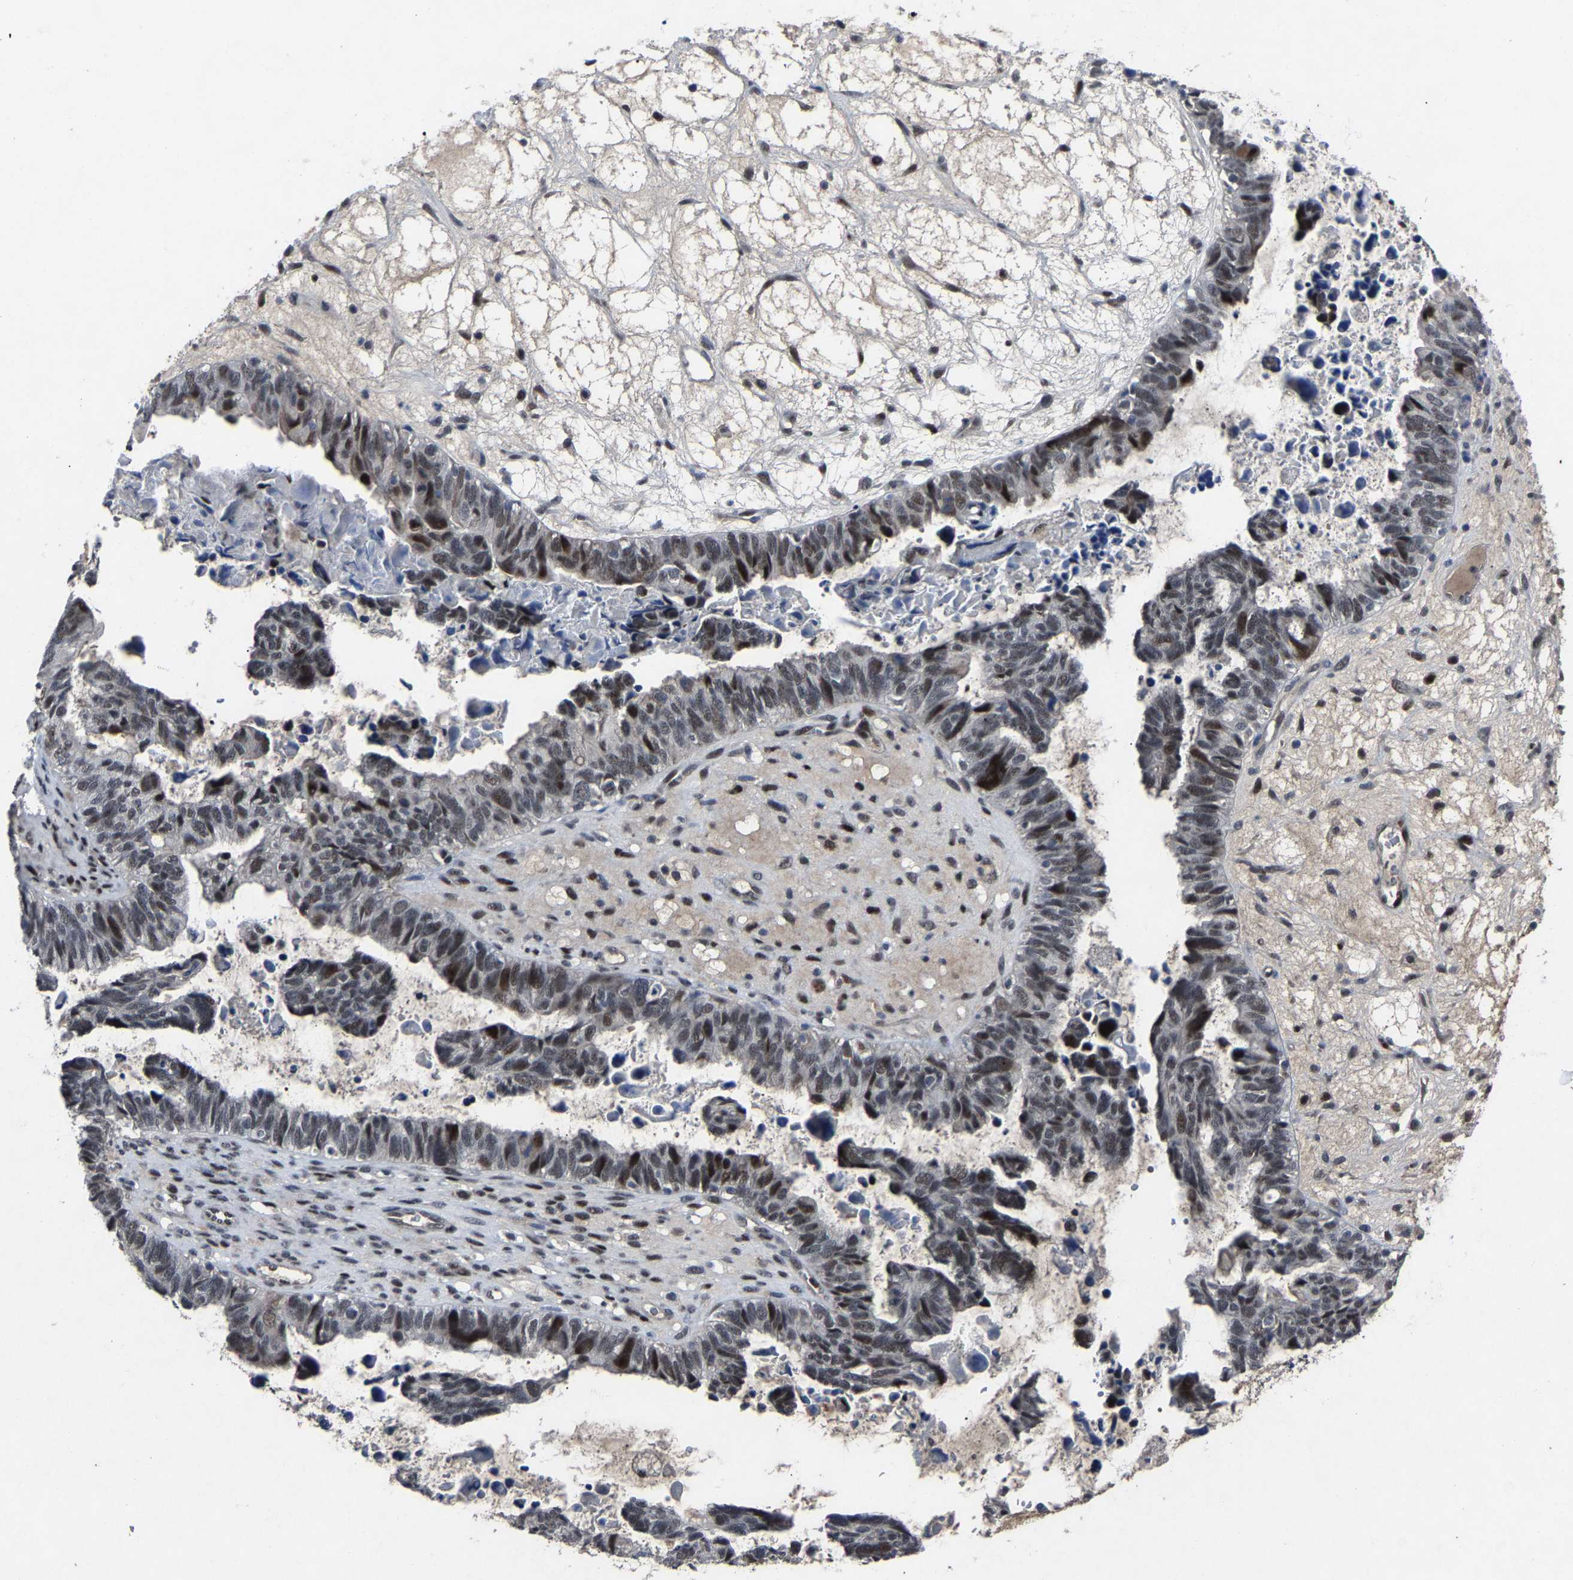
{"staining": {"intensity": "weak", "quantity": ">75%", "location": "nuclear"}, "tissue": "ovarian cancer", "cell_type": "Tumor cells", "image_type": "cancer", "snomed": [{"axis": "morphology", "description": "Cystadenocarcinoma, serous, NOS"}, {"axis": "topography", "description": "Ovary"}], "caption": "A high-resolution micrograph shows immunohistochemistry staining of ovarian cancer (serous cystadenocarcinoma), which demonstrates weak nuclear expression in approximately >75% of tumor cells.", "gene": "LSM8", "patient": {"sex": "female", "age": 79}}